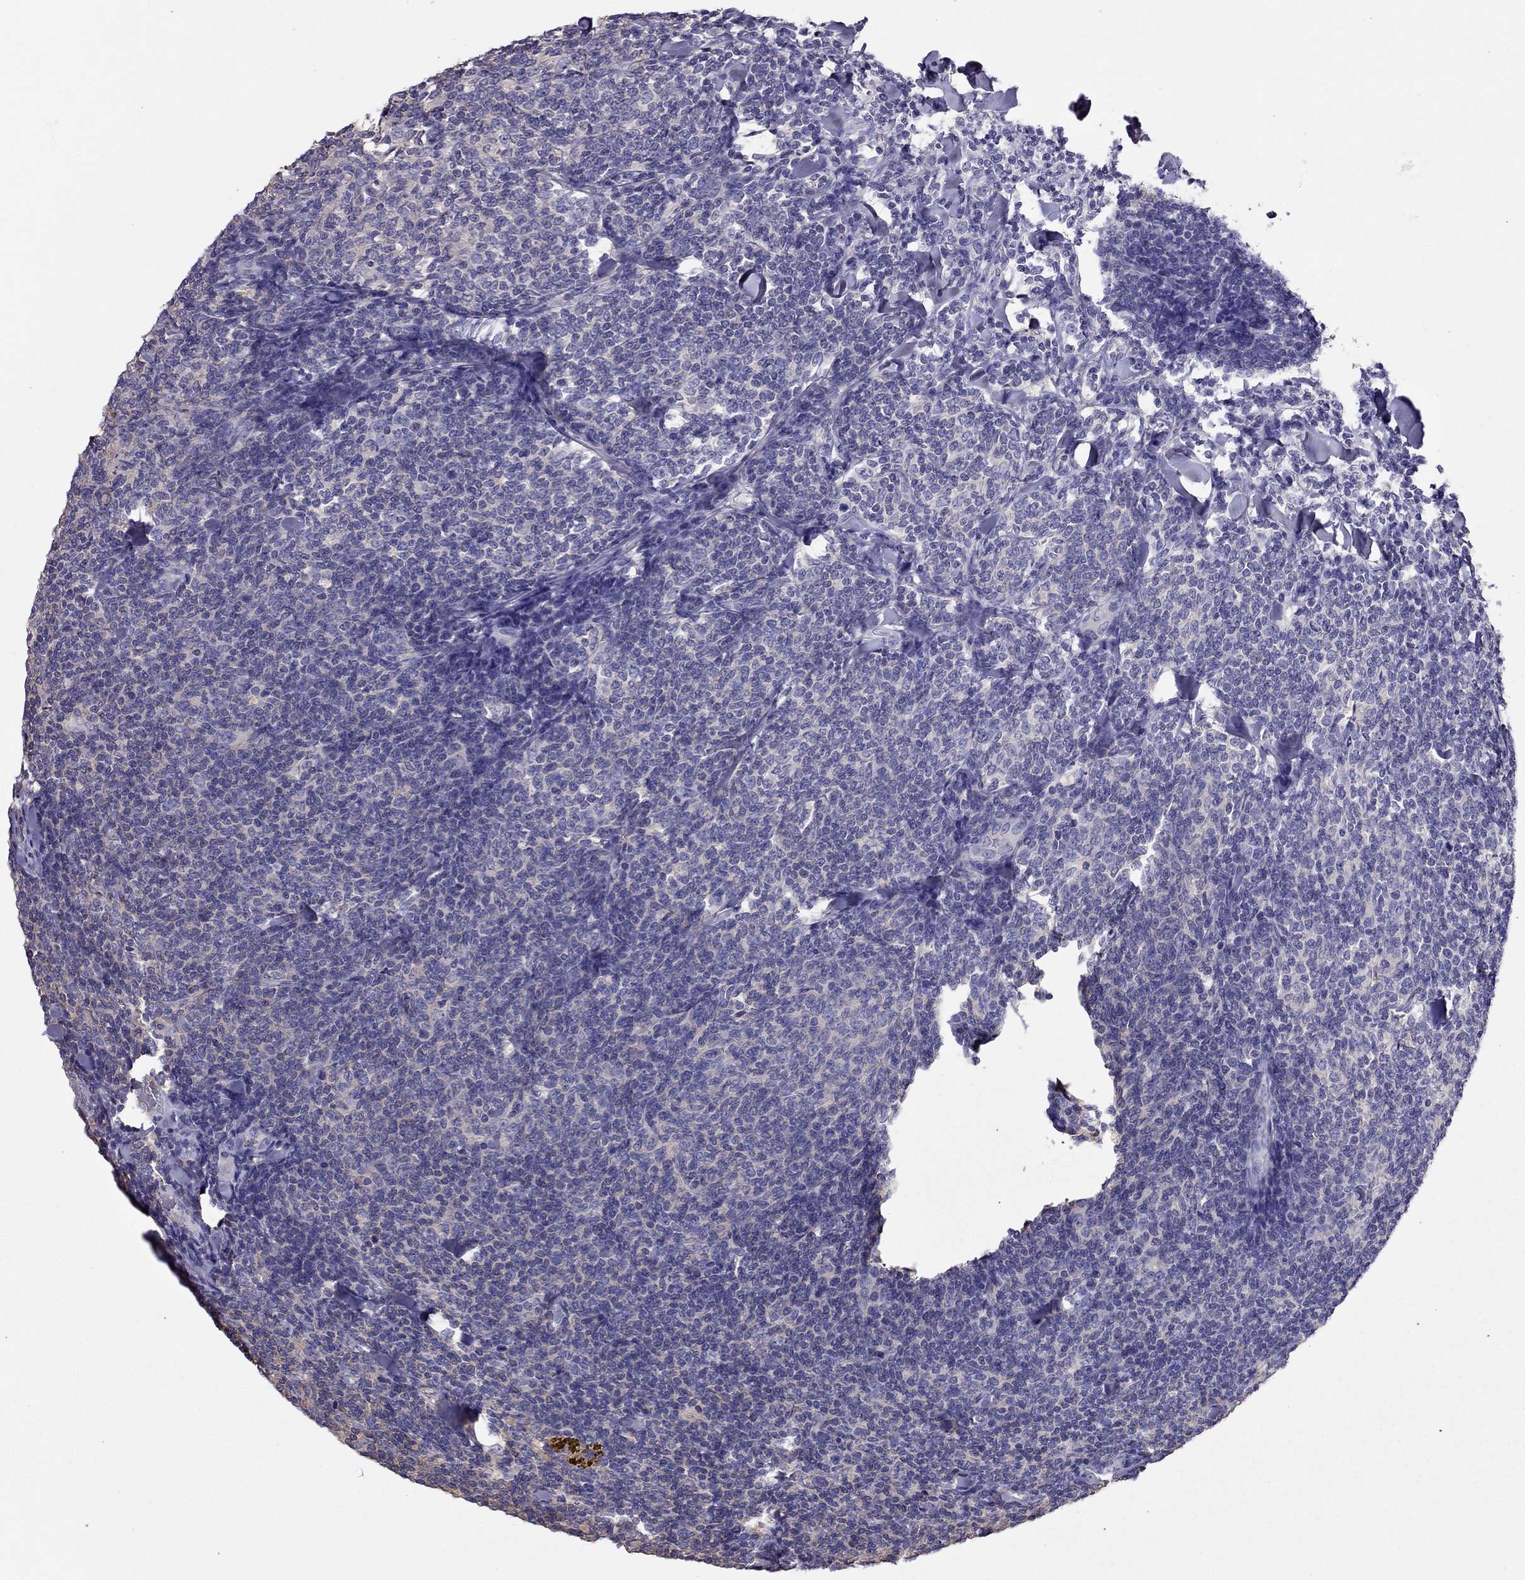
{"staining": {"intensity": "negative", "quantity": "none", "location": "none"}, "tissue": "lymphoma", "cell_type": "Tumor cells", "image_type": "cancer", "snomed": [{"axis": "morphology", "description": "Malignant lymphoma, non-Hodgkin's type, Low grade"}, {"axis": "topography", "description": "Lymph node"}], "caption": "This photomicrograph is of lymphoma stained with immunohistochemistry to label a protein in brown with the nuclei are counter-stained blue. There is no positivity in tumor cells.", "gene": "TEX22", "patient": {"sex": "female", "age": 56}}